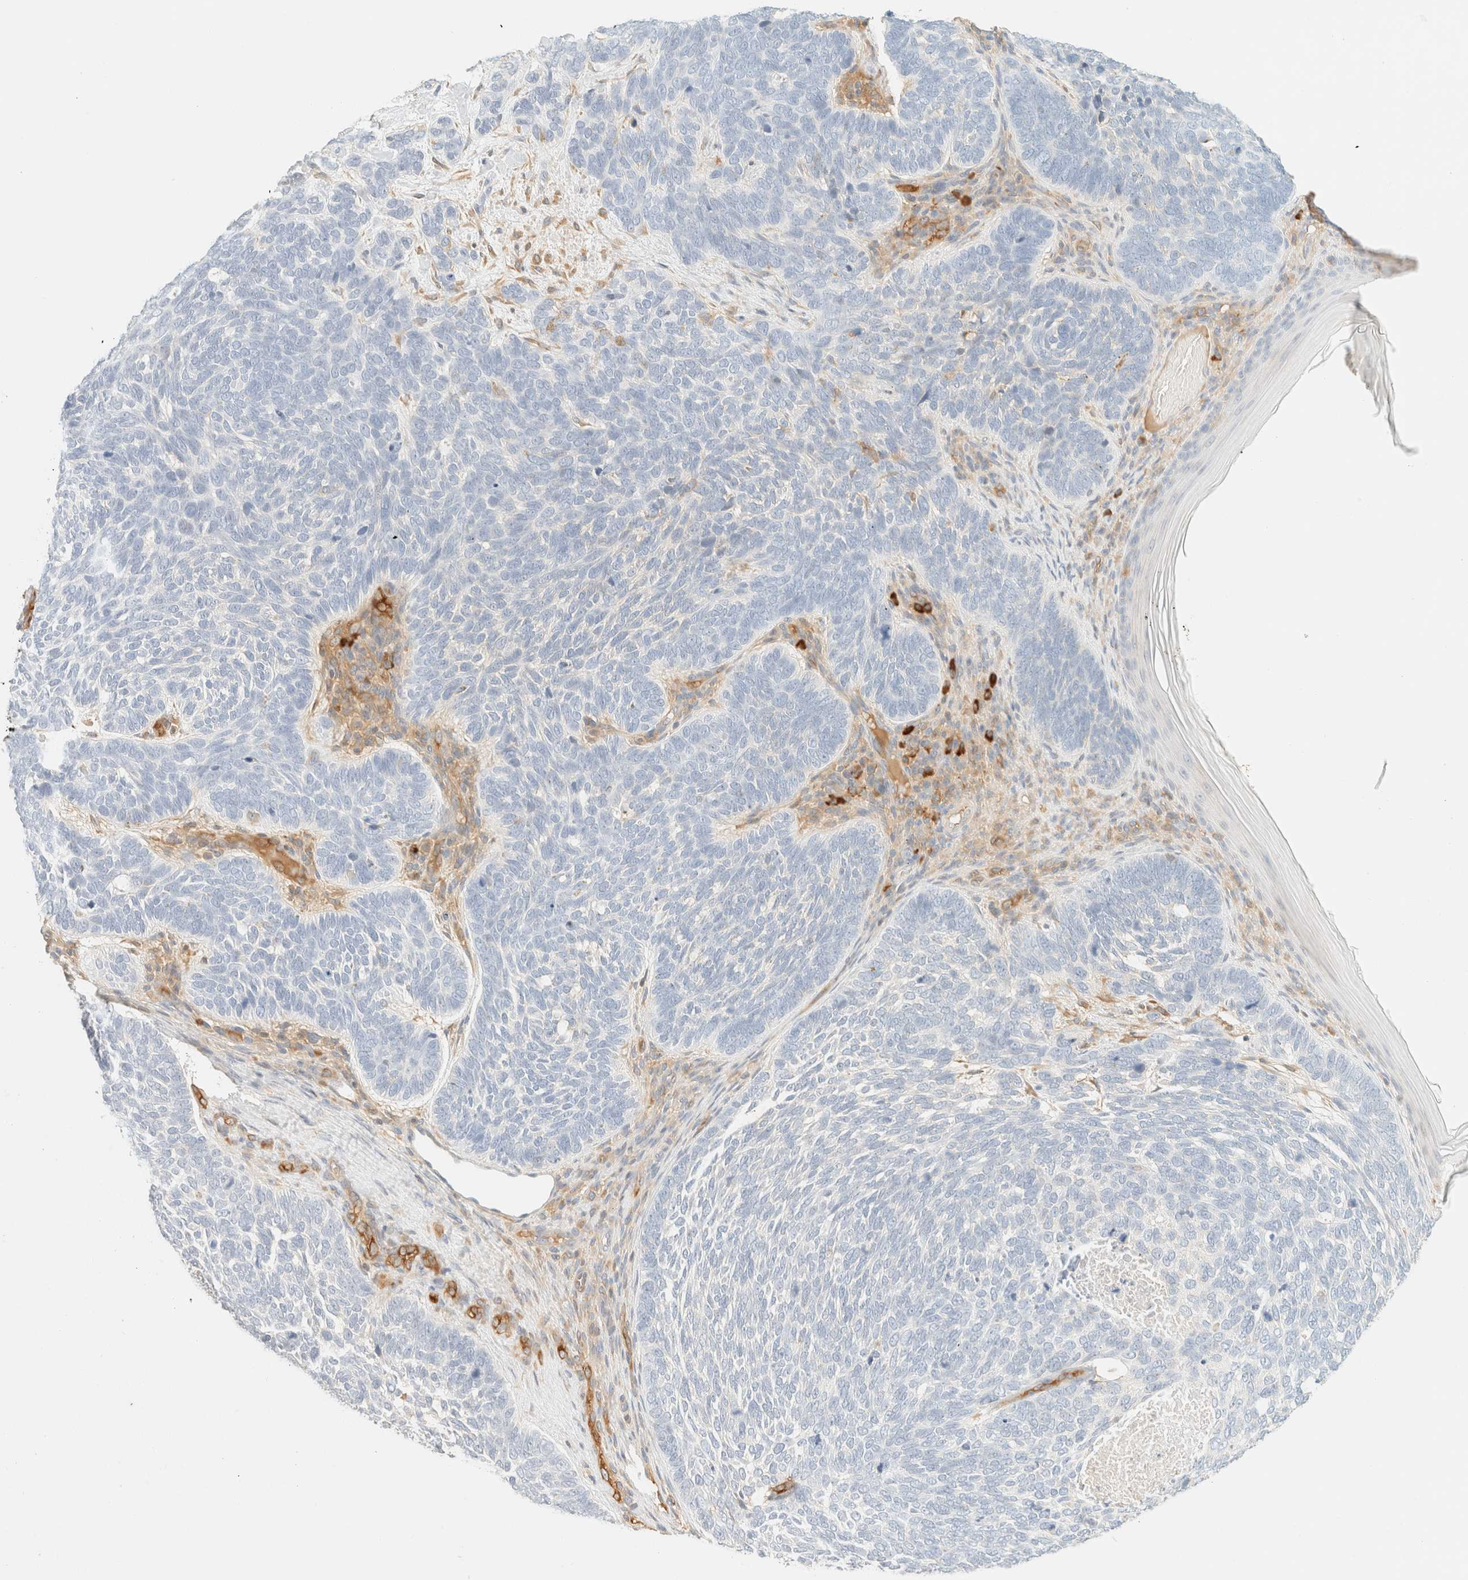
{"staining": {"intensity": "negative", "quantity": "none", "location": "none"}, "tissue": "skin cancer", "cell_type": "Tumor cells", "image_type": "cancer", "snomed": [{"axis": "morphology", "description": "Basal cell carcinoma"}, {"axis": "topography", "description": "Skin"}], "caption": "High power microscopy histopathology image of an immunohistochemistry histopathology image of skin cancer, revealing no significant expression in tumor cells. (Brightfield microscopy of DAB IHC at high magnification).", "gene": "FHOD1", "patient": {"sex": "female", "age": 85}}